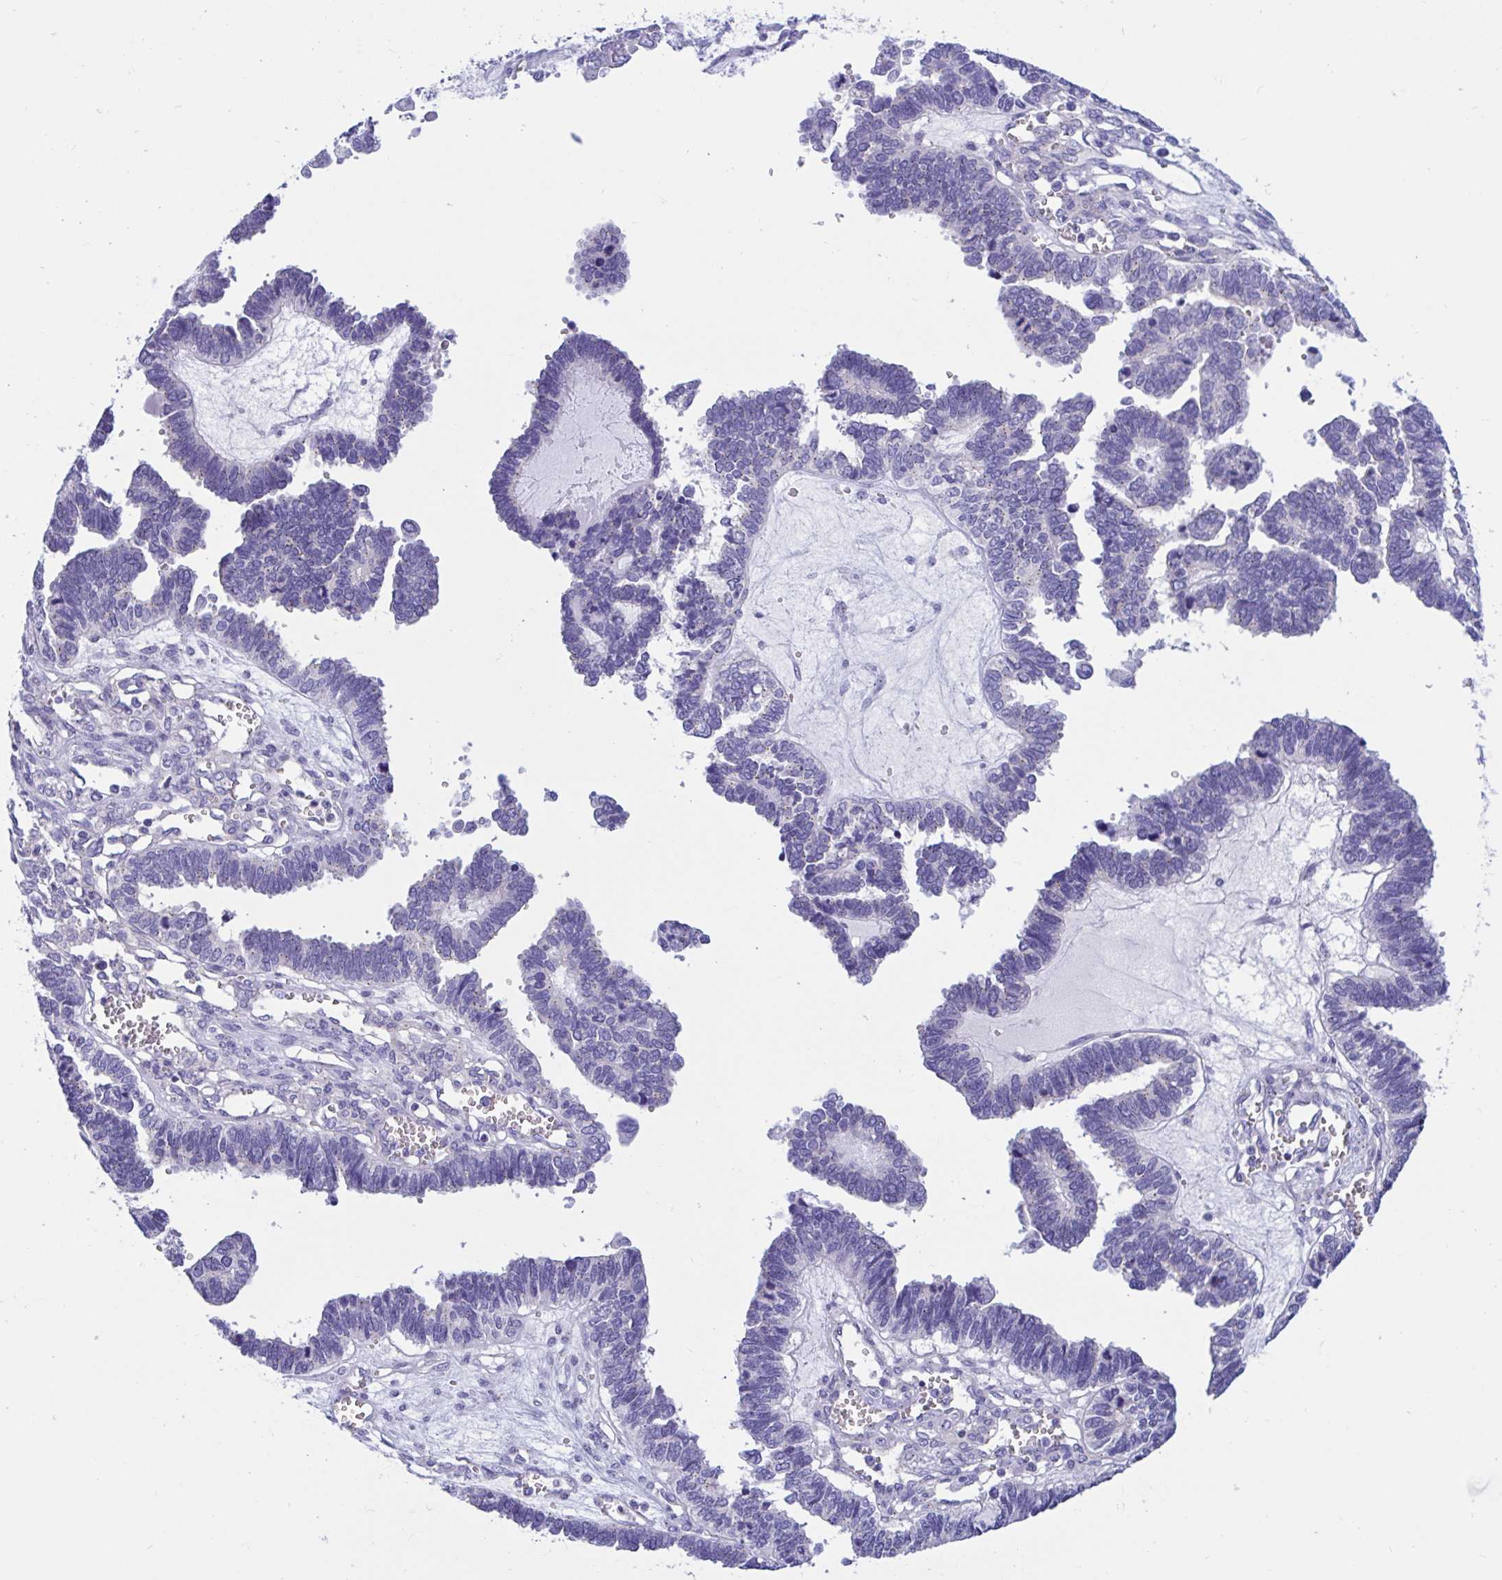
{"staining": {"intensity": "weak", "quantity": "<25%", "location": "cytoplasmic/membranous"}, "tissue": "ovarian cancer", "cell_type": "Tumor cells", "image_type": "cancer", "snomed": [{"axis": "morphology", "description": "Cystadenocarcinoma, serous, NOS"}, {"axis": "topography", "description": "Ovary"}], "caption": "DAB immunohistochemical staining of serous cystadenocarcinoma (ovarian) reveals no significant staining in tumor cells. (DAB immunohistochemistry (IHC) with hematoxylin counter stain).", "gene": "RNASE3", "patient": {"sex": "female", "age": 51}}